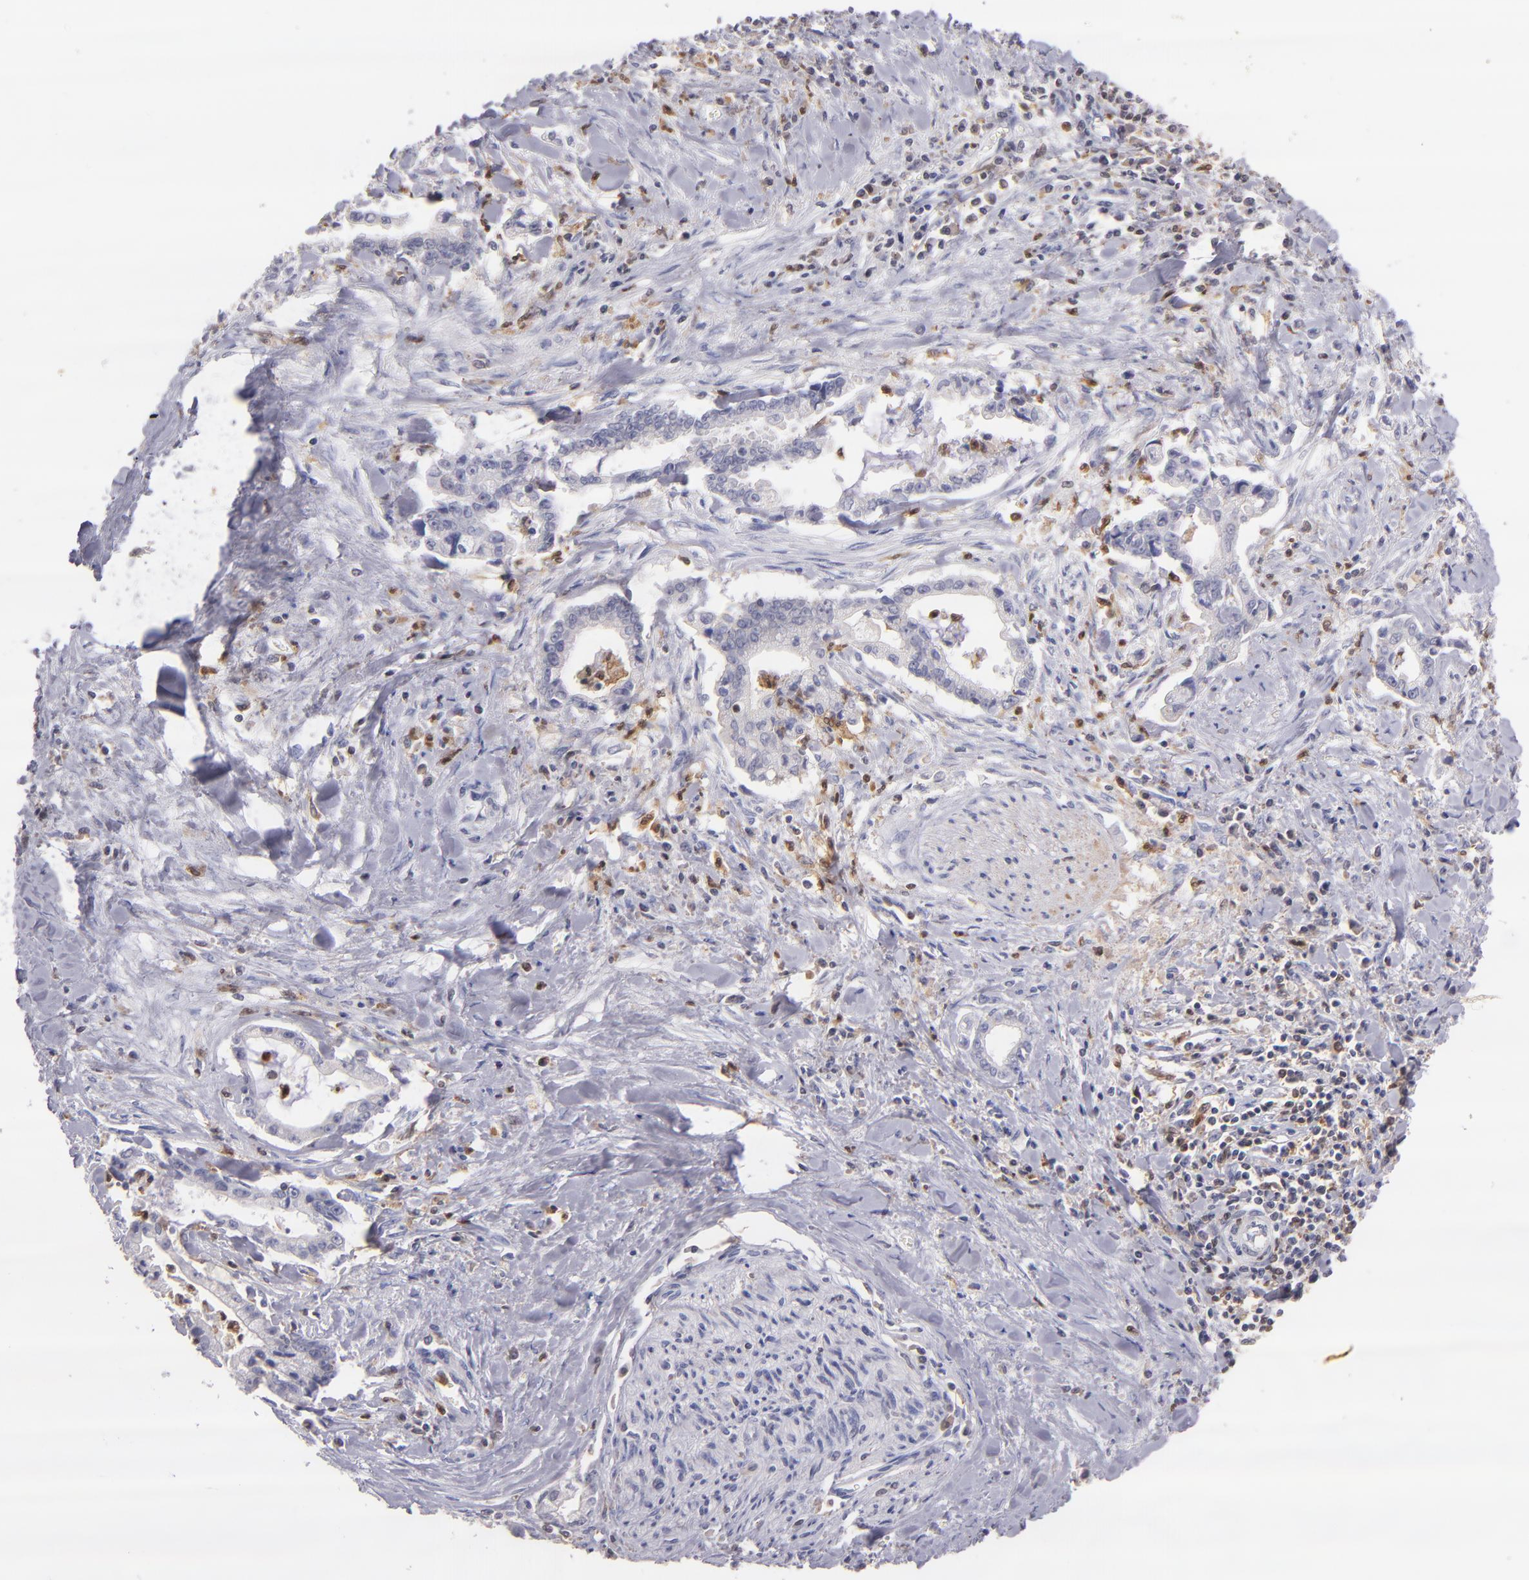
{"staining": {"intensity": "negative", "quantity": "none", "location": "none"}, "tissue": "liver cancer", "cell_type": "Tumor cells", "image_type": "cancer", "snomed": [{"axis": "morphology", "description": "Cholangiocarcinoma"}, {"axis": "topography", "description": "Liver"}], "caption": "Immunohistochemical staining of human liver cholangiocarcinoma exhibits no significant positivity in tumor cells.", "gene": "PRKCD", "patient": {"sex": "male", "age": 57}}